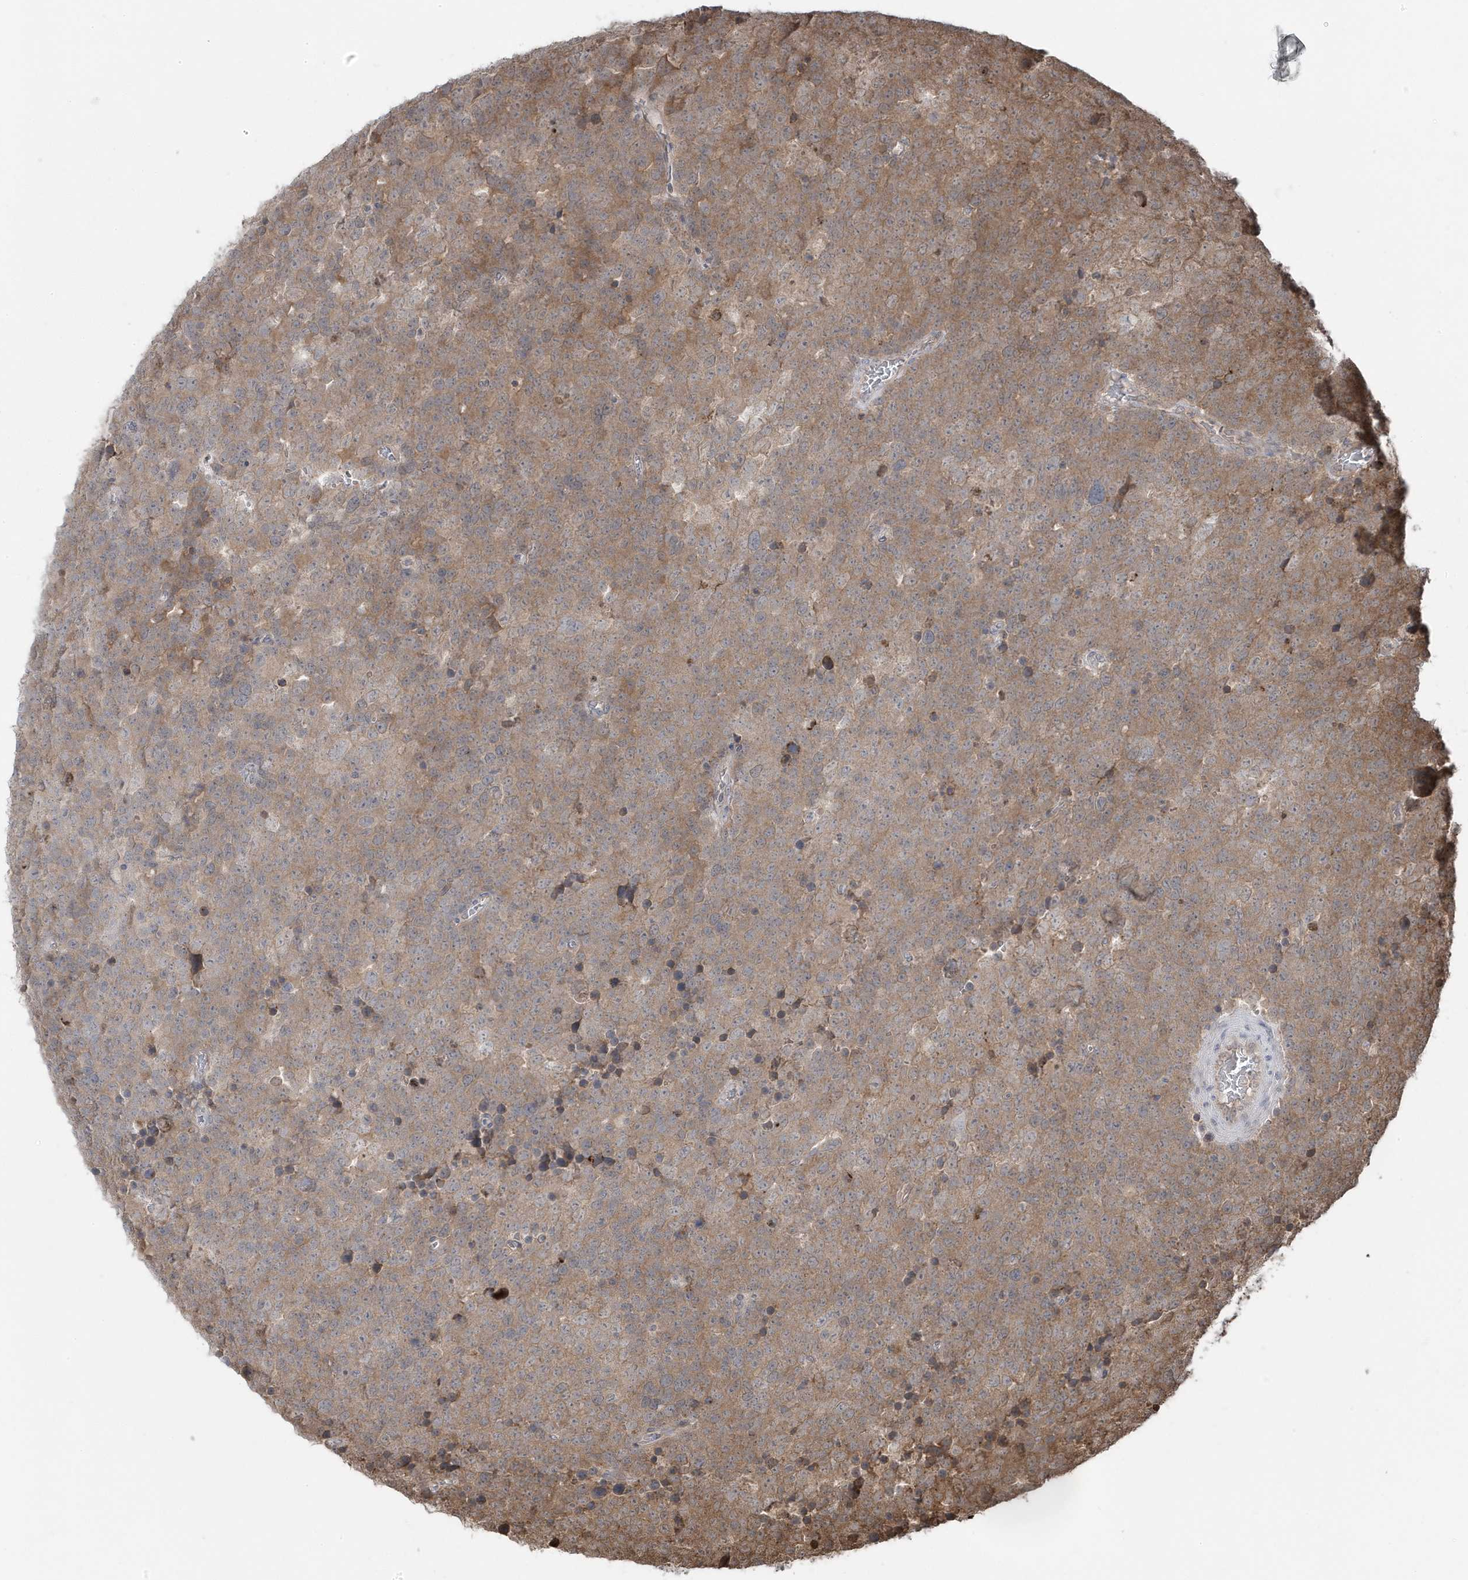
{"staining": {"intensity": "moderate", "quantity": "25%-75%", "location": "cytoplasmic/membranous"}, "tissue": "testis cancer", "cell_type": "Tumor cells", "image_type": "cancer", "snomed": [{"axis": "morphology", "description": "Seminoma, NOS"}, {"axis": "topography", "description": "Testis"}], "caption": "A micrograph of human testis seminoma stained for a protein demonstrates moderate cytoplasmic/membranous brown staining in tumor cells. Nuclei are stained in blue.", "gene": "MAPK1IP1L", "patient": {"sex": "male", "age": 71}}